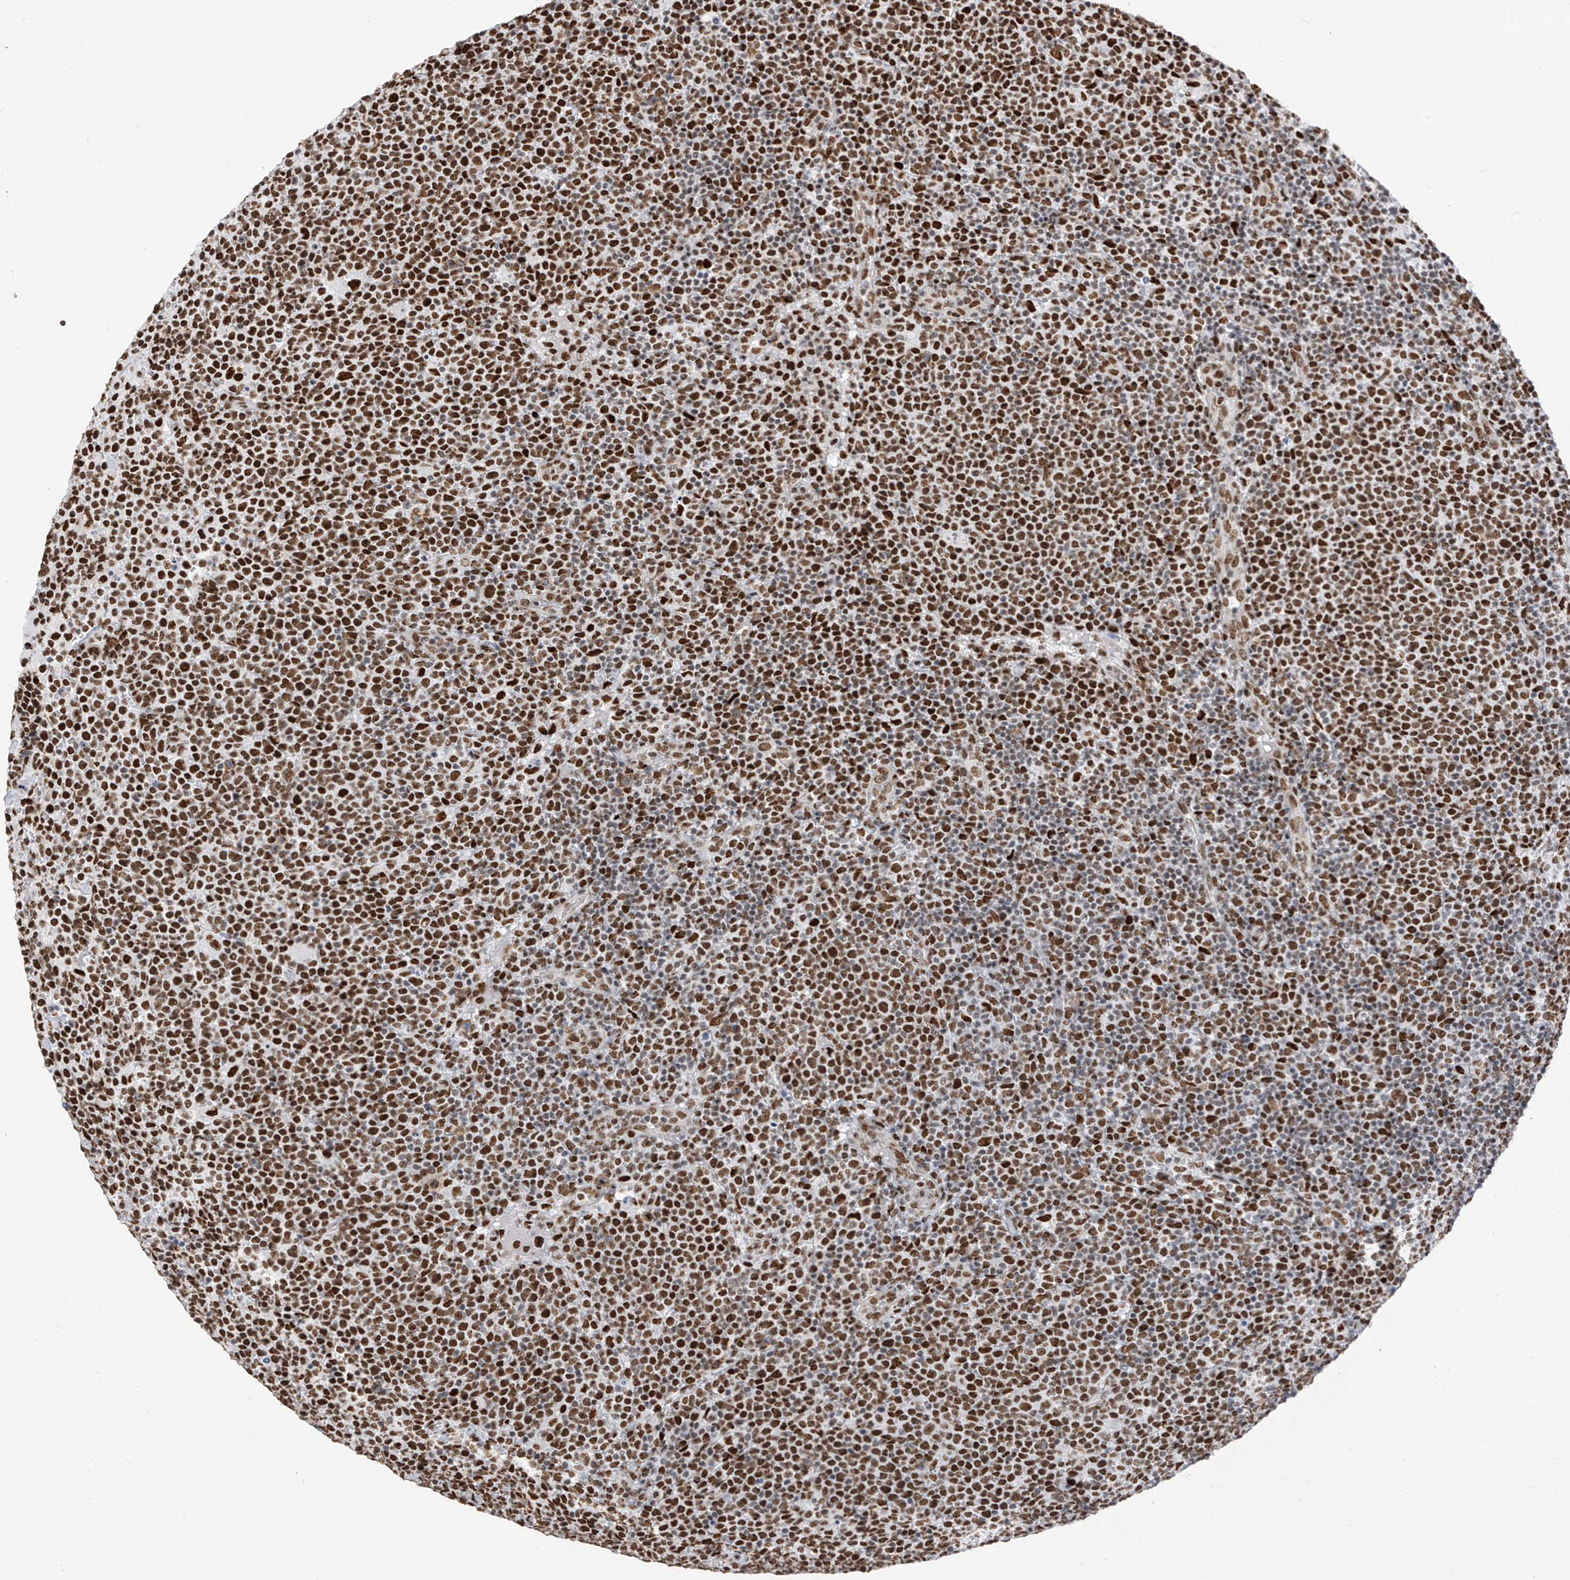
{"staining": {"intensity": "strong", "quantity": ">75%", "location": "nuclear"}, "tissue": "lymphoma", "cell_type": "Tumor cells", "image_type": "cancer", "snomed": [{"axis": "morphology", "description": "Malignant lymphoma, non-Hodgkin's type, High grade"}, {"axis": "topography", "description": "Lymph node"}], "caption": "Tumor cells exhibit high levels of strong nuclear staining in about >75% of cells in human malignant lymphoma, non-Hodgkin's type (high-grade).", "gene": "KHSRP", "patient": {"sex": "male", "age": 61}}